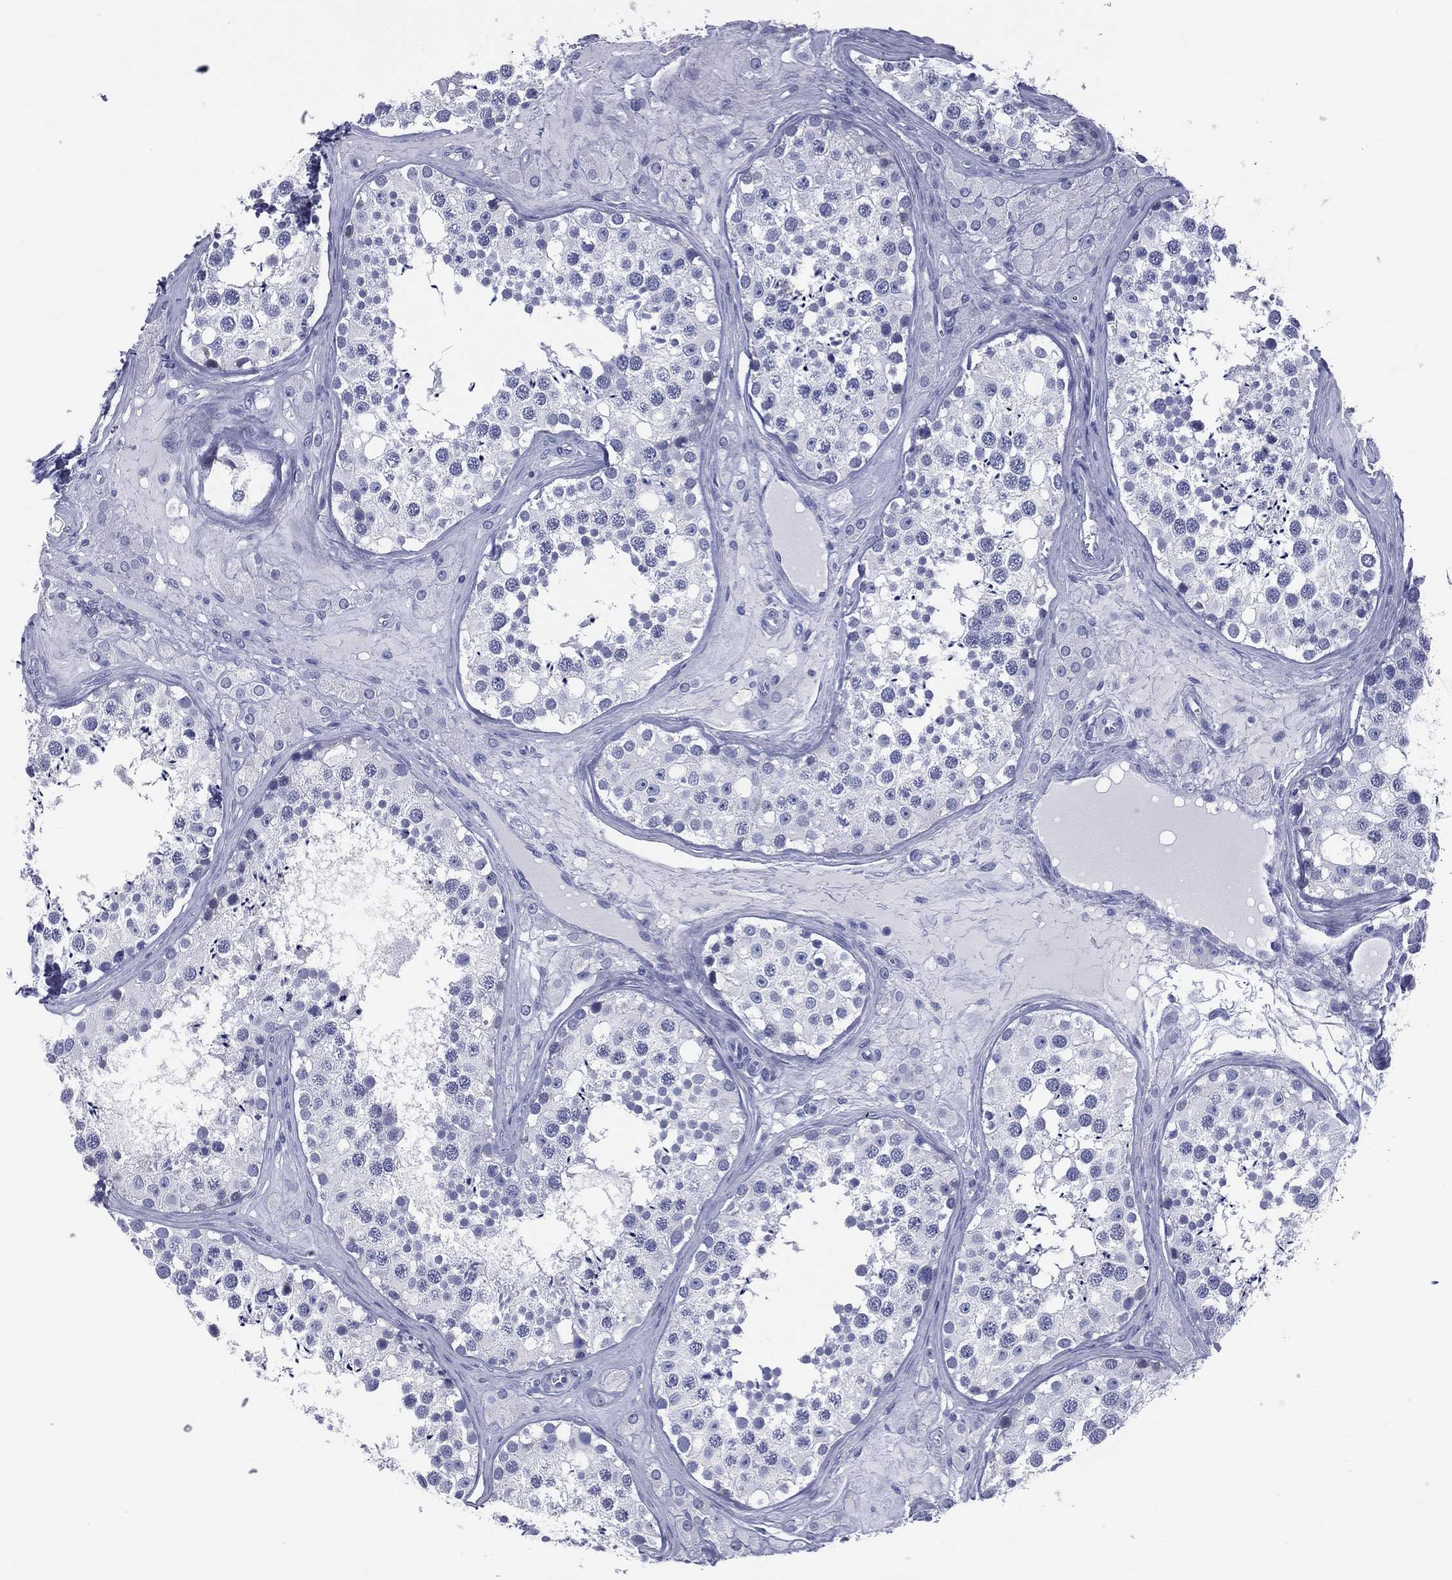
{"staining": {"intensity": "negative", "quantity": "none", "location": "none"}, "tissue": "testis", "cell_type": "Cells in seminiferous ducts", "image_type": "normal", "snomed": [{"axis": "morphology", "description": "Normal tissue, NOS"}, {"axis": "topography", "description": "Testis"}], "caption": "High power microscopy image of an immunohistochemistry photomicrograph of benign testis, revealing no significant staining in cells in seminiferous ducts.", "gene": "MLN", "patient": {"sex": "male", "age": 31}}